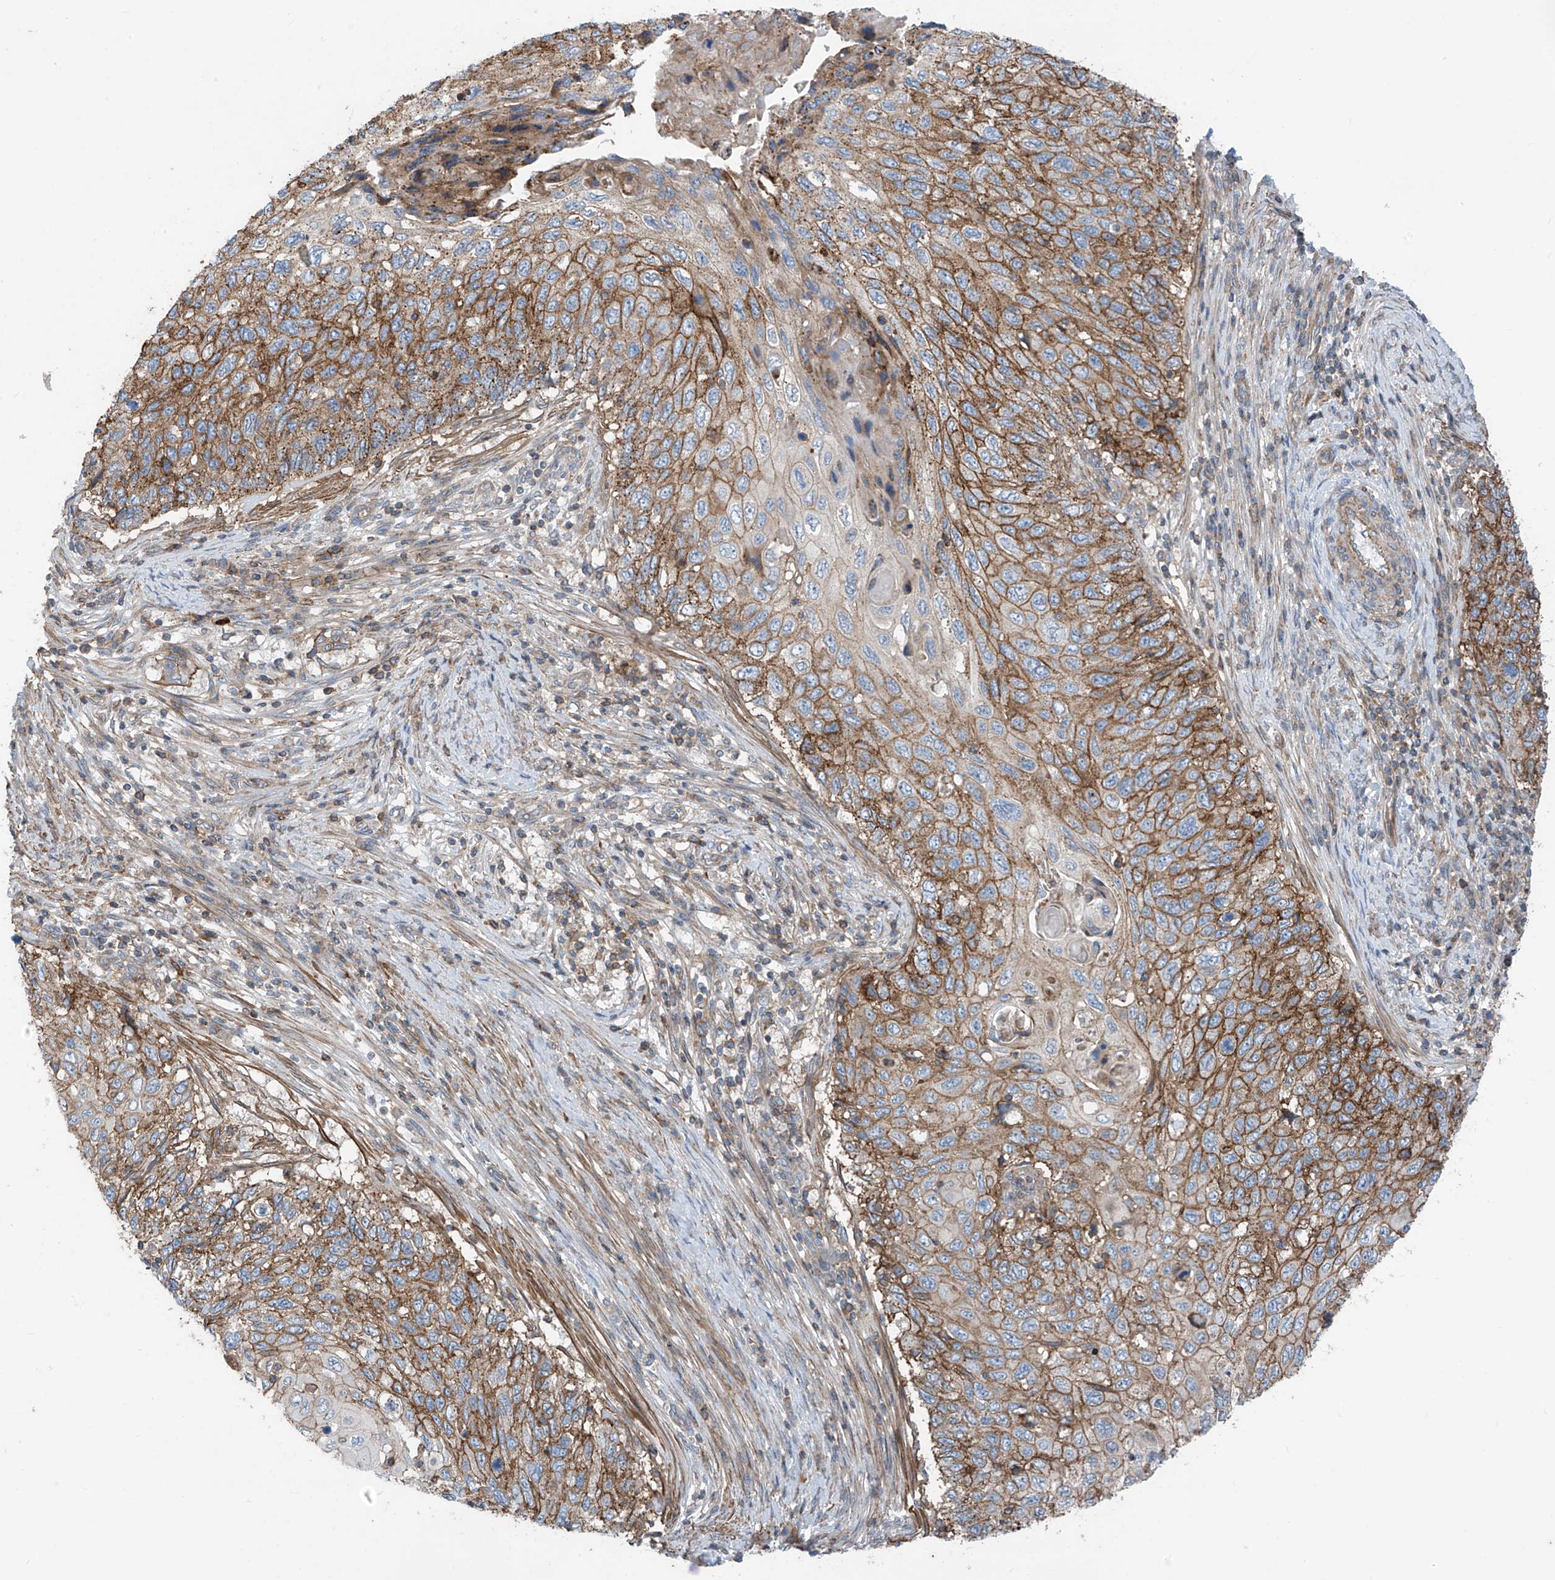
{"staining": {"intensity": "moderate", "quantity": ">75%", "location": "cytoplasmic/membranous"}, "tissue": "cervical cancer", "cell_type": "Tumor cells", "image_type": "cancer", "snomed": [{"axis": "morphology", "description": "Squamous cell carcinoma, NOS"}, {"axis": "topography", "description": "Cervix"}], "caption": "The immunohistochemical stain shows moderate cytoplasmic/membranous expression in tumor cells of cervical cancer (squamous cell carcinoma) tissue.", "gene": "SLC1A5", "patient": {"sex": "female", "age": 70}}